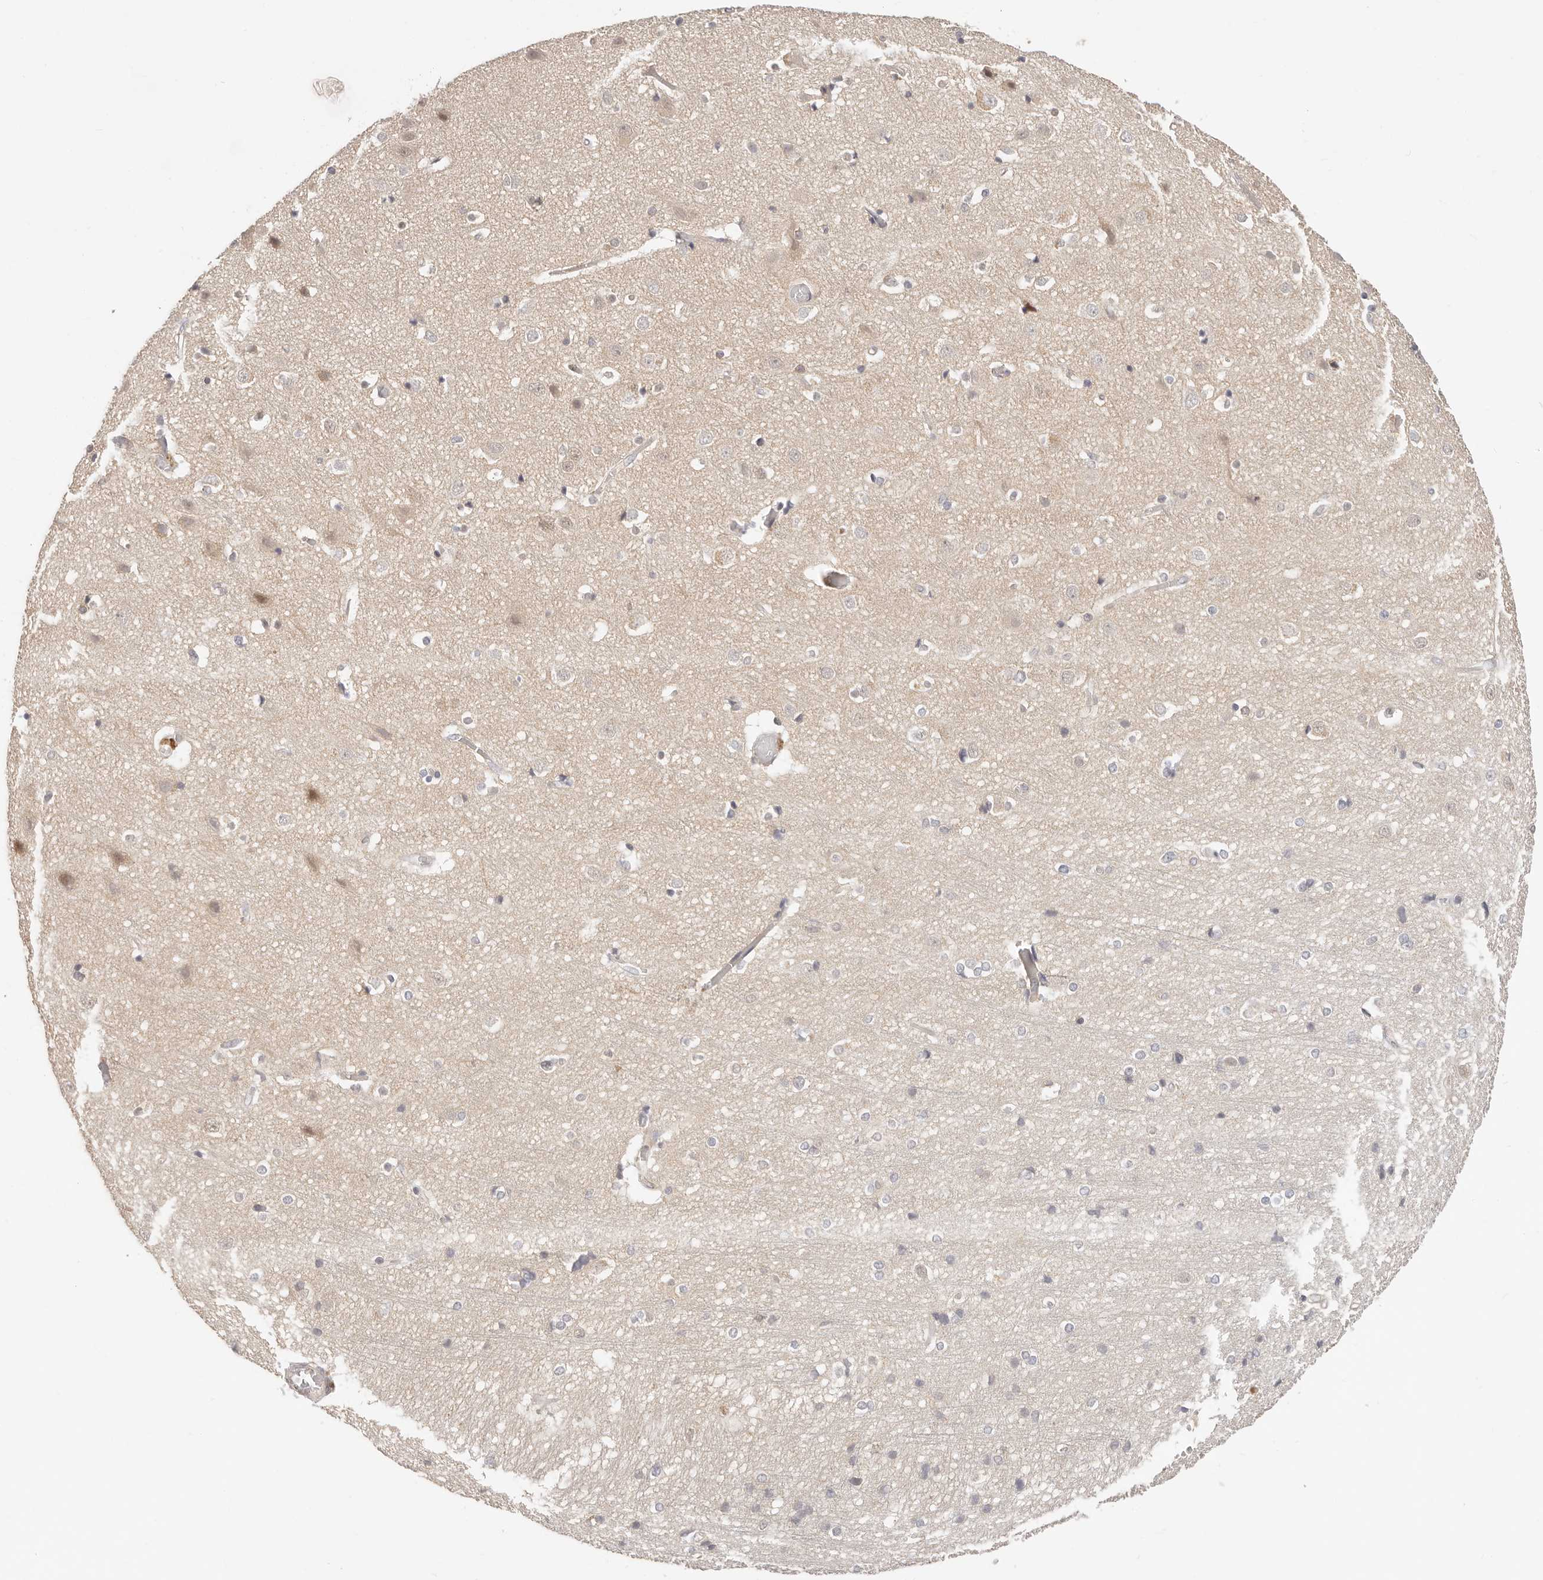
{"staining": {"intensity": "weak", "quantity": "25%-75%", "location": "nuclear"}, "tissue": "cerebral cortex", "cell_type": "Endothelial cells", "image_type": "normal", "snomed": [{"axis": "morphology", "description": "Normal tissue, NOS"}, {"axis": "topography", "description": "Cerebral cortex"}], "caption": "Weak nuclear staining is identified in about 25%-75% of endothelial cells in benign cerebral cortex. (Brightfield microscopy of DAB IHC at high magnification).", "gene": "DTNBP1", "patient": {"sex": "male", "age": 54}}